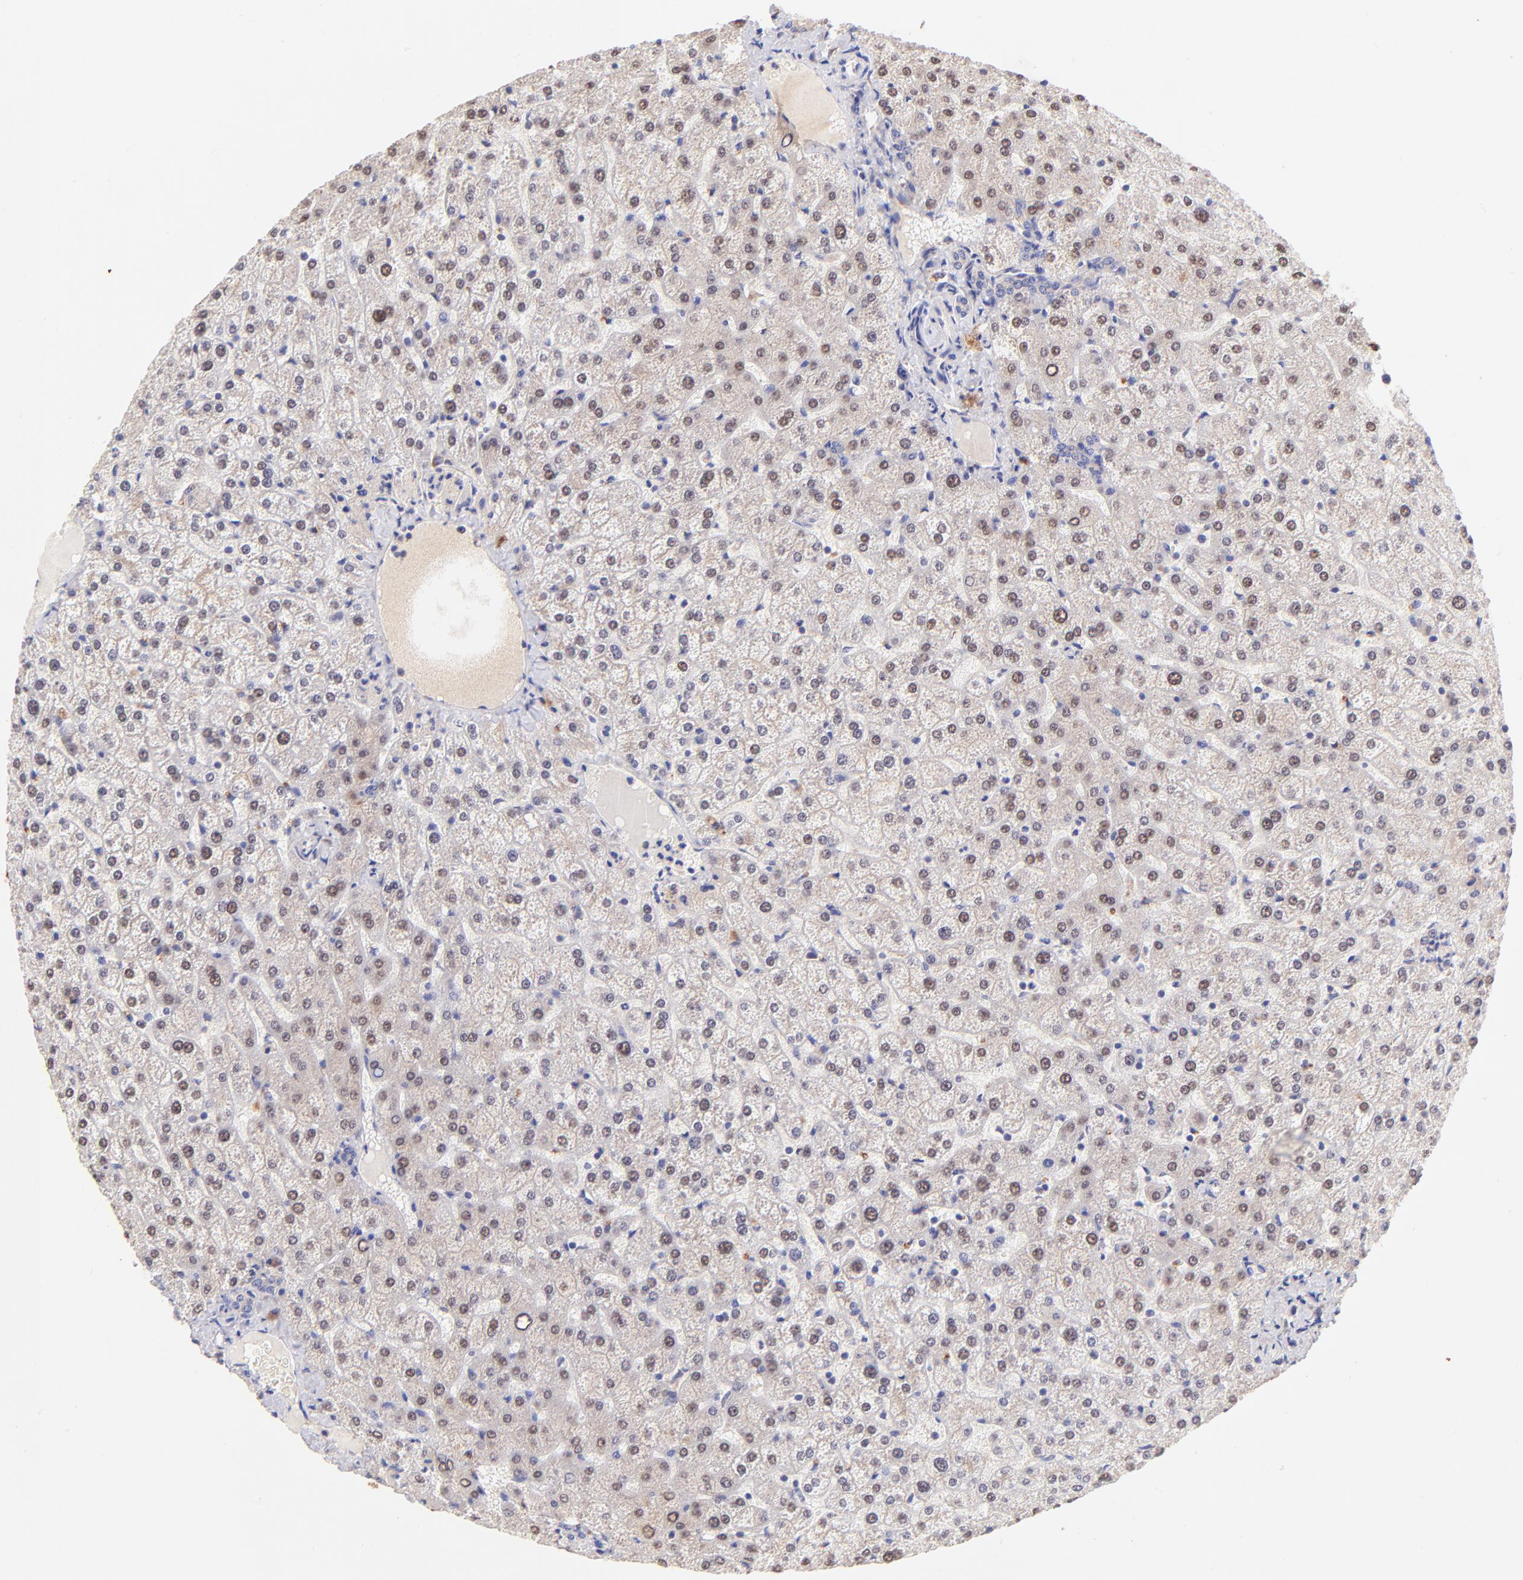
{"staining": {"intensity": "negative", "quantity": "none", "location": "none"}, "tissue": "liver", "cell_type": "Cholangiocytes", "image_type": "normal", "snomed": [{"axis": "morphology", "description": "Normal tissue, NOS"}, {"axis": "topography", "description": "Liver"}], "caption": "This is an IHC photomicrograph of normal liver. There is no positivity in cholangiocytes.", "gene": "RPL11", "patient": {"sex": "female", "age": 32}}